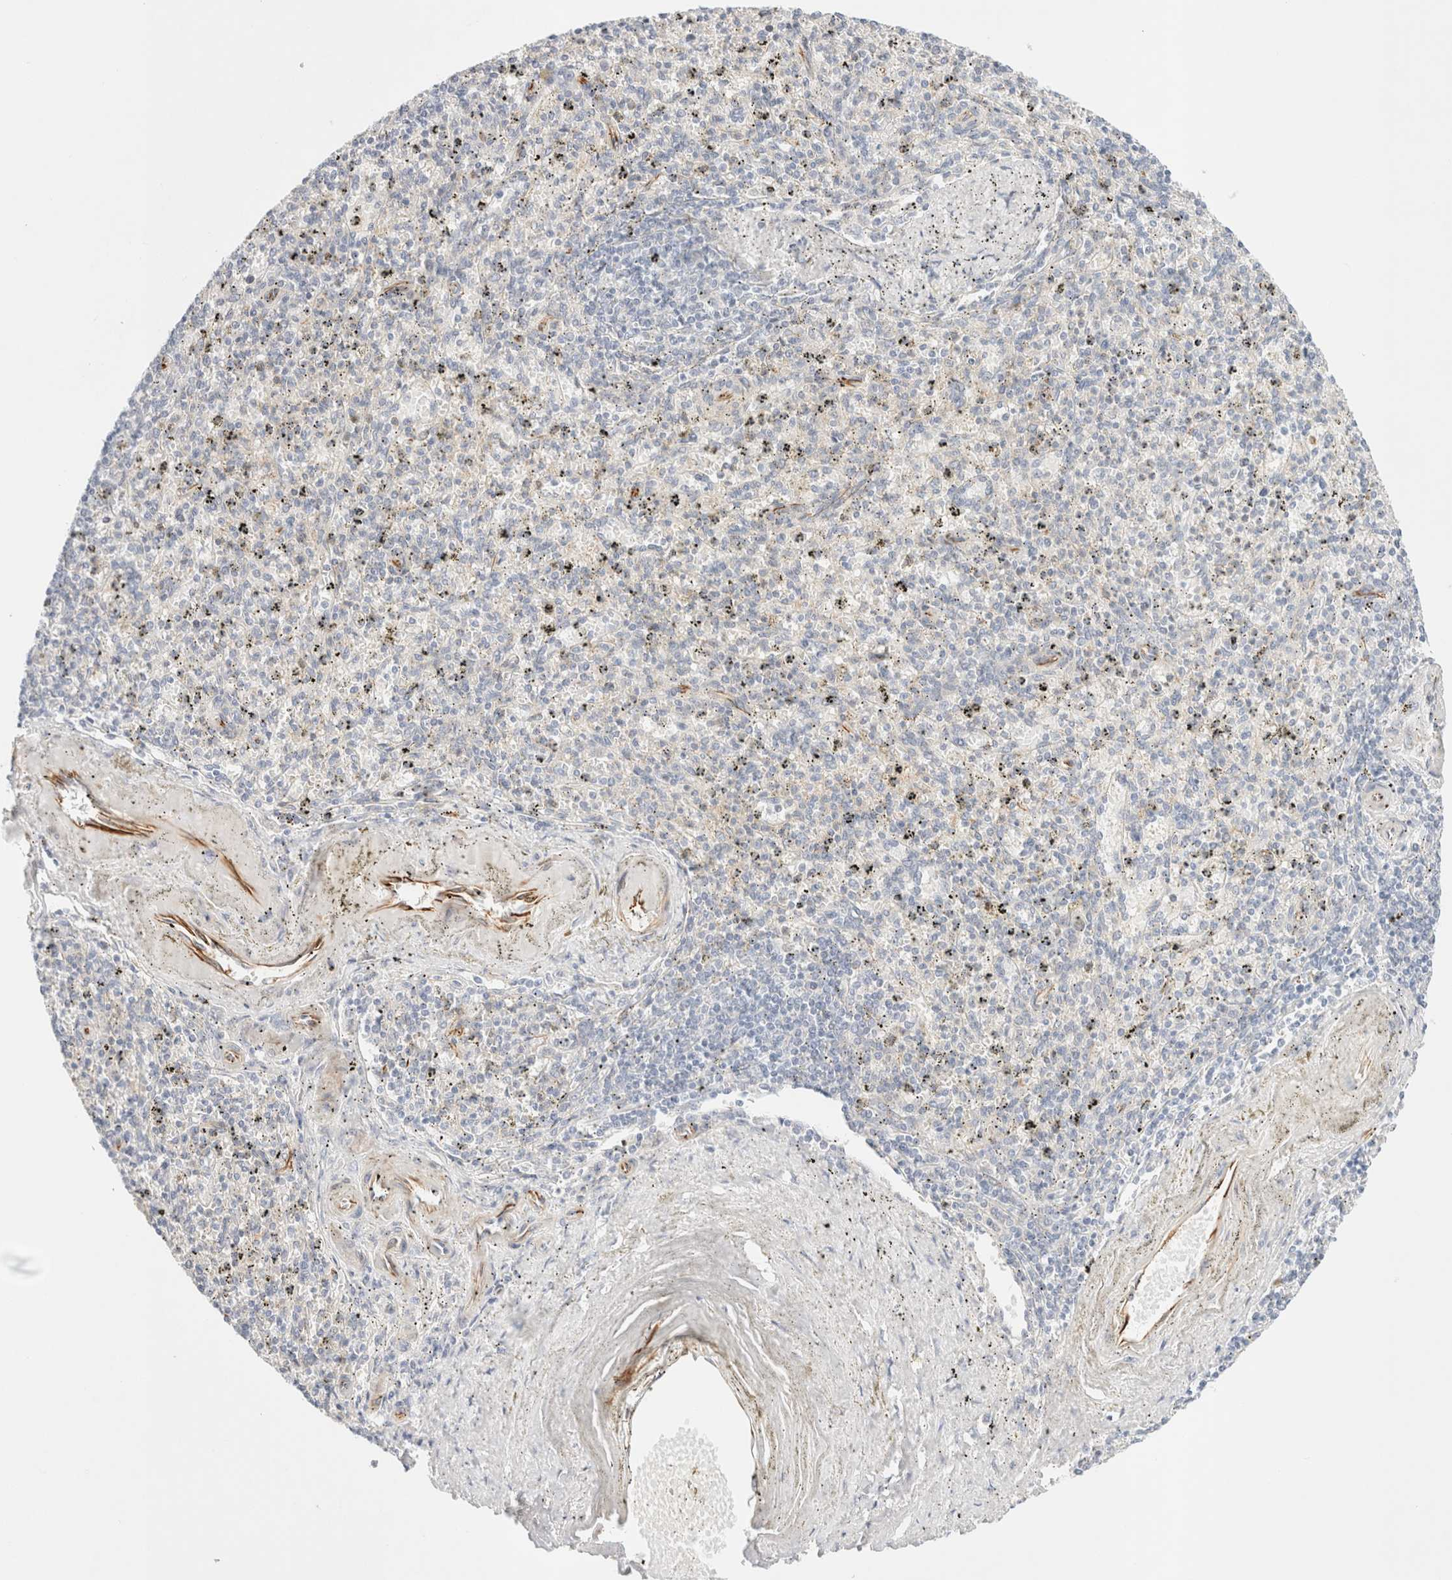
{"staining": {"intensity": "negative", "quantity": "none", "location": "none"}, "tissue": "spleen", "cell_type": "Cells in red pulp", "image_type": "normal", "snomed": [{"axis": "morphology", "description": "Normal tissue, NOS"}, {"axis": "topography", "description": "Spleen"}], "caption": "Immunohistochemical staining of normal spleen demonstrates no significant expression in cells in red pulp. (DAB (3,3'-diaminobenzidine) IHC visualized using brightfield microscopy, high magnification).", "gene": "SLC25A48", "patient": {"sex": "male", "age": 72}}